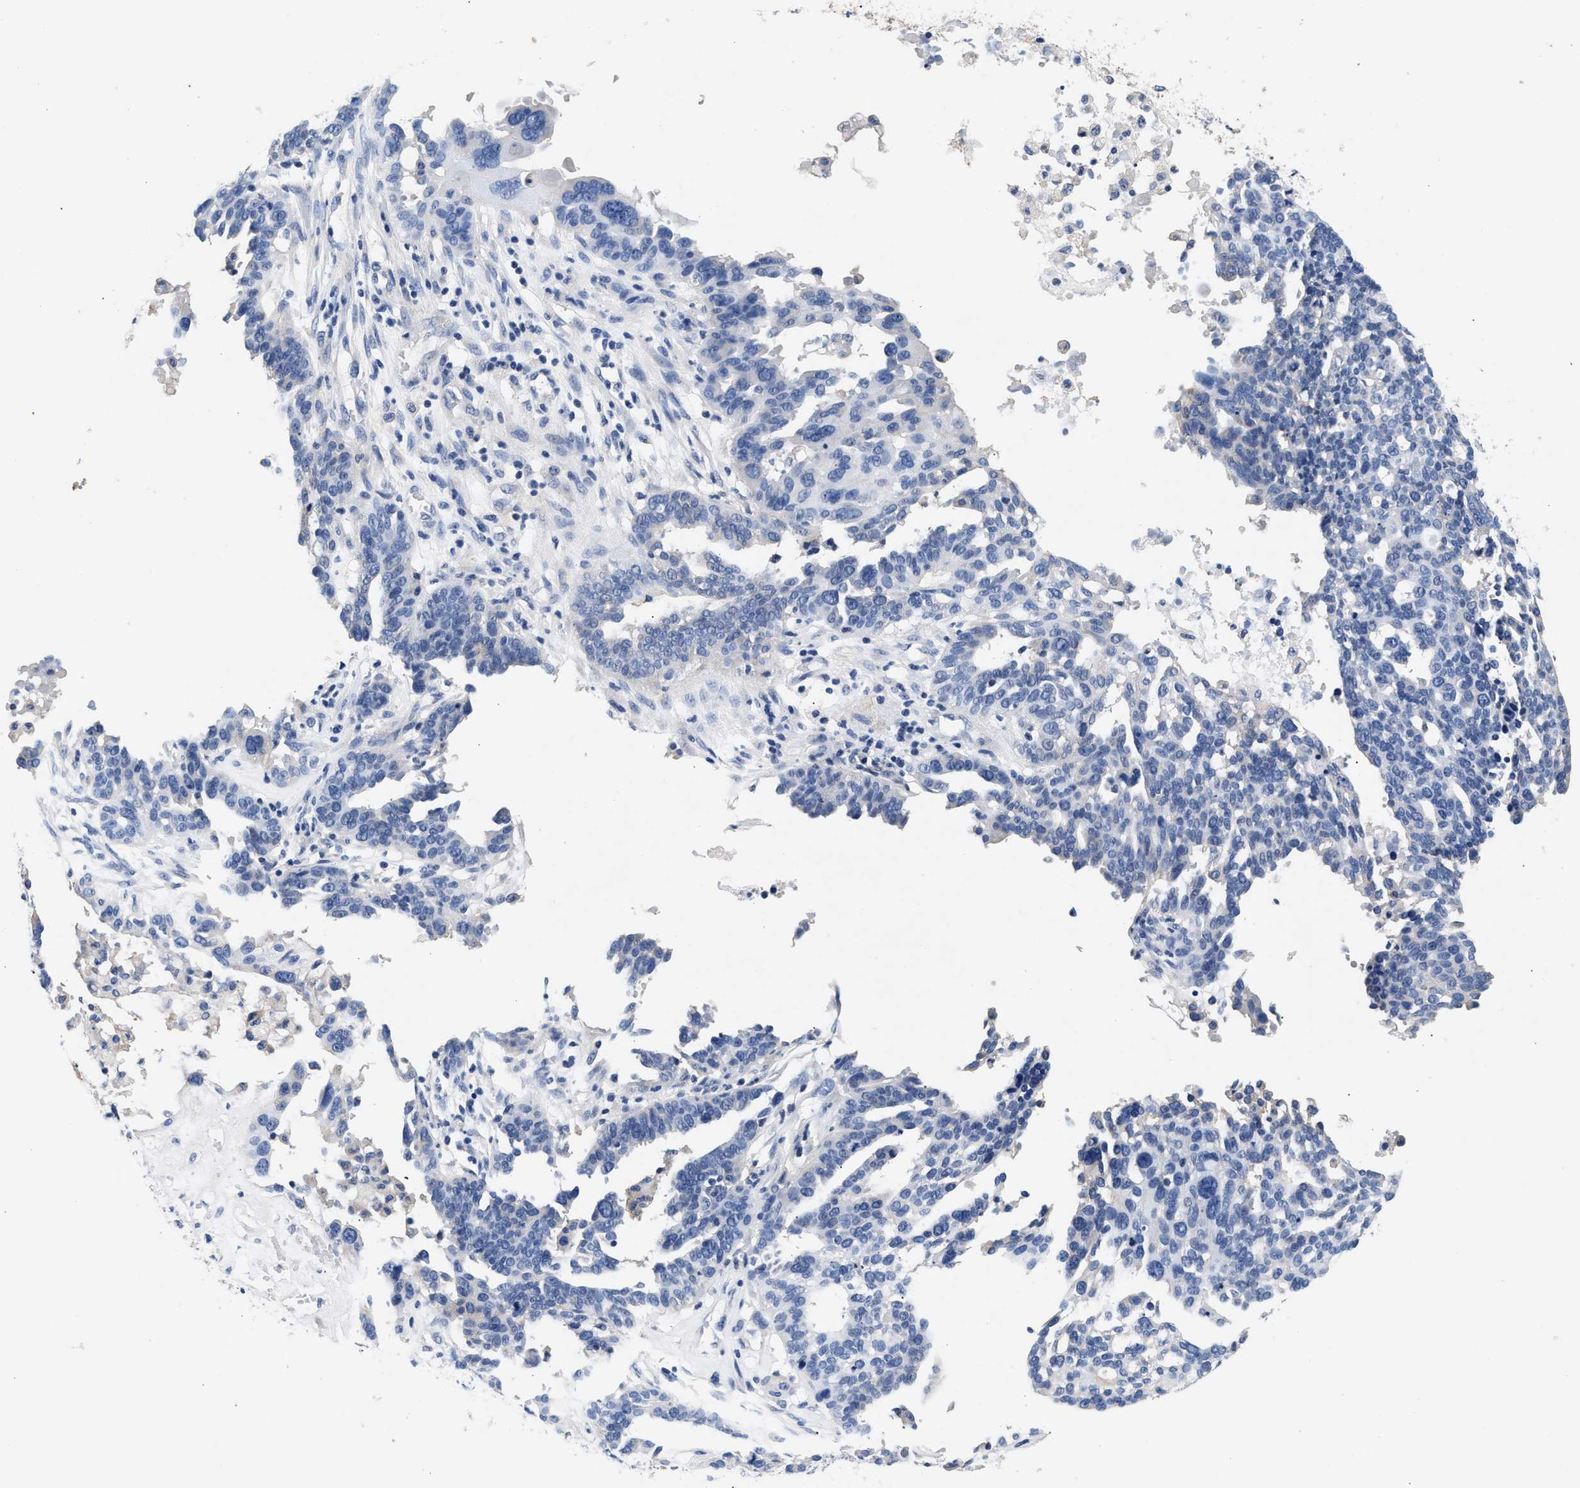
{"staining": {"intensity": "negative", "quantity": "none", "location": "none"}, "tissue": "ovarian cancer", "cell_type": "Tumor cells", "image_type": "cancer", "snomed": [{"axis": "morphology", "description": "Cystadenocarcinoma, serous, NOS"}, {"axis": "topography", "description": "Ovary"}], "caption": "Immunohistochemical staining of human ovarian cancer reveals no significant expression in tumor cells.", "gene": "GNAI3", "patient": {"sex": "female", "age": 59}}